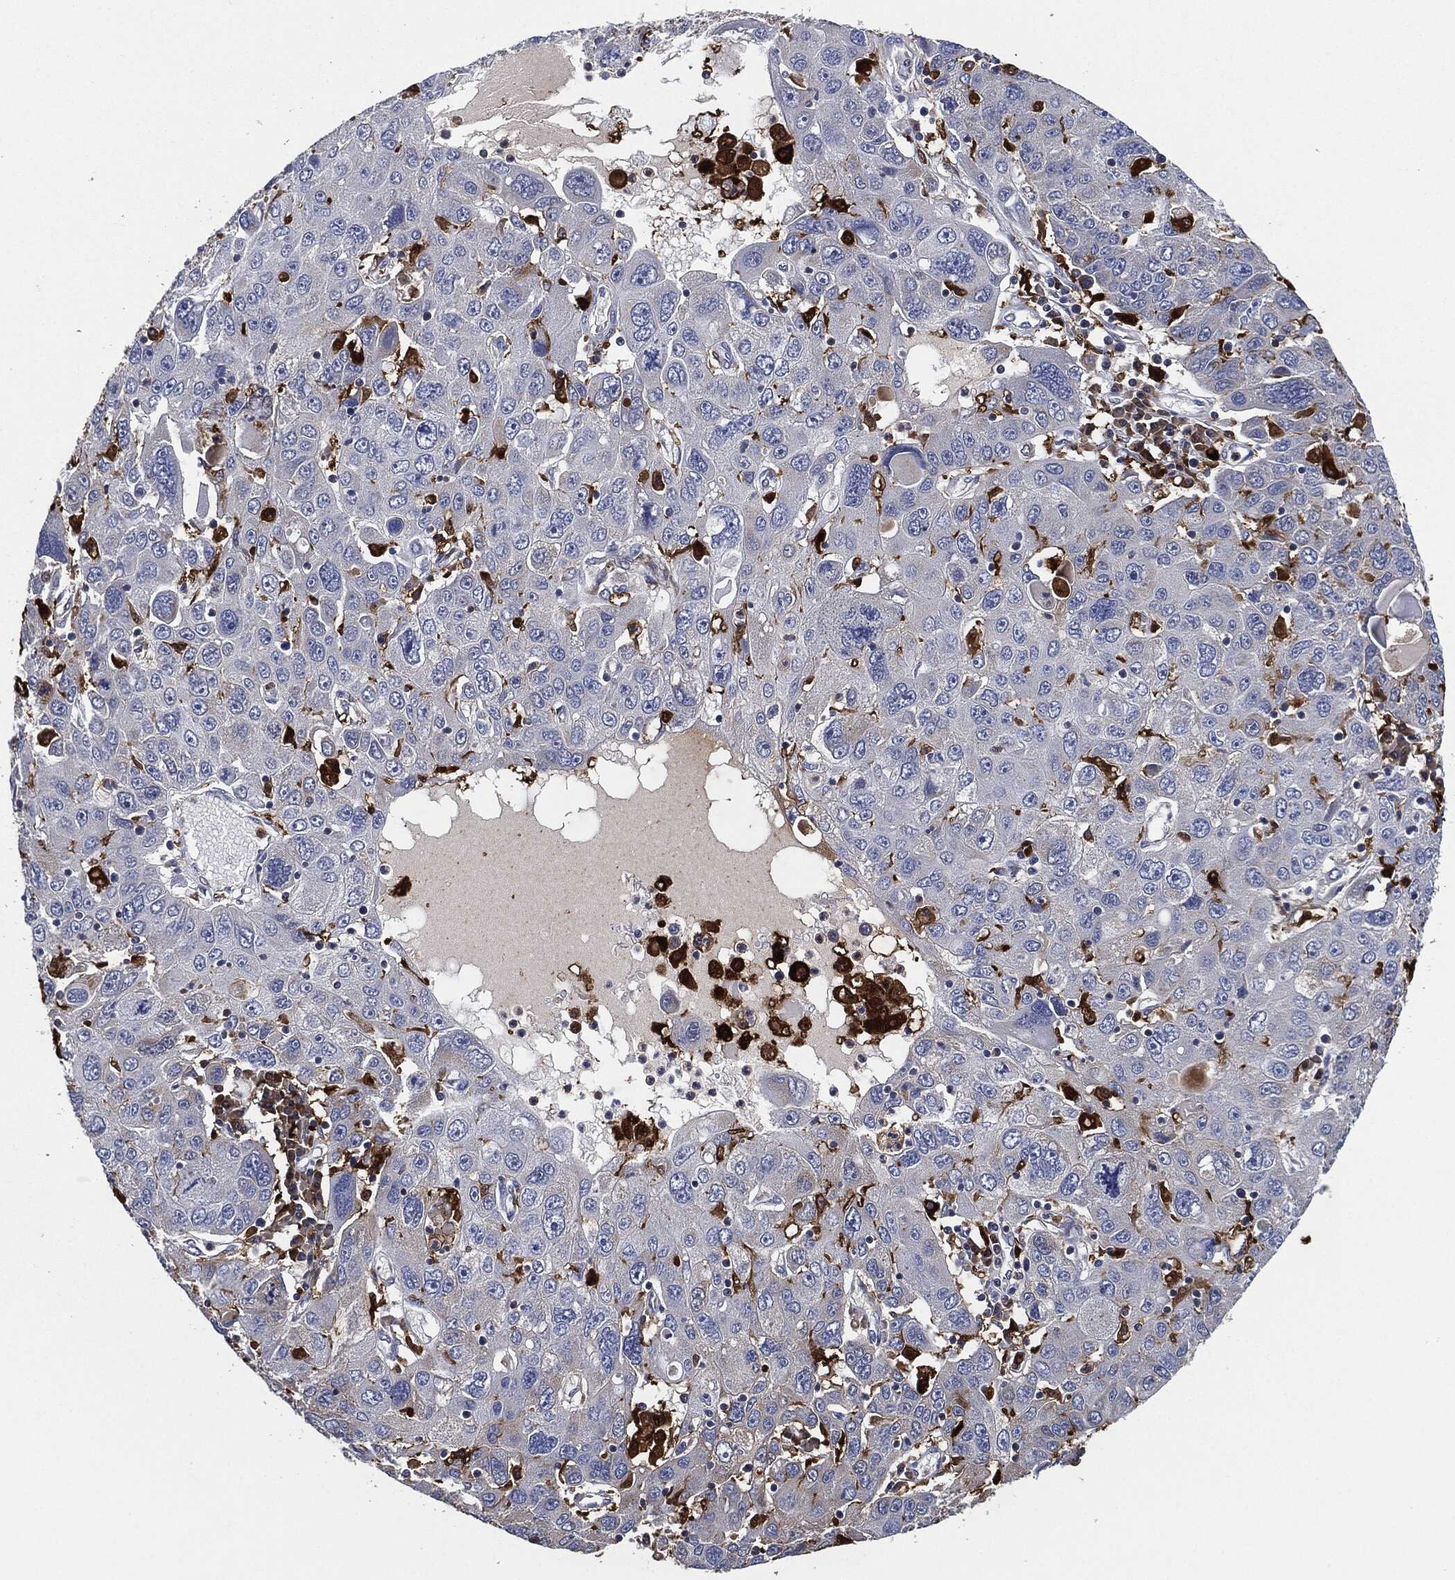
{"staining": {"intensity": "negative", "quantity": "none", "location": "none"}, "tissue": "stomach cancer", "cell_type": "Tumor cells", "image_type": "cancer", "snomed": [{"axis": "morphology", "description": "Adenocarcinoma, NOS"}, {"axis": "topography", "description": "Stomach"}], "caption": "Immunohistochemistry (IHC) micrograph of neoplastic tissue: stomach adenocarcinoma stained with DAB shows no significant protein positivity in tumor cells.", "gene": "TMEM11", "patient": {"sex": "male", "age": 56}}